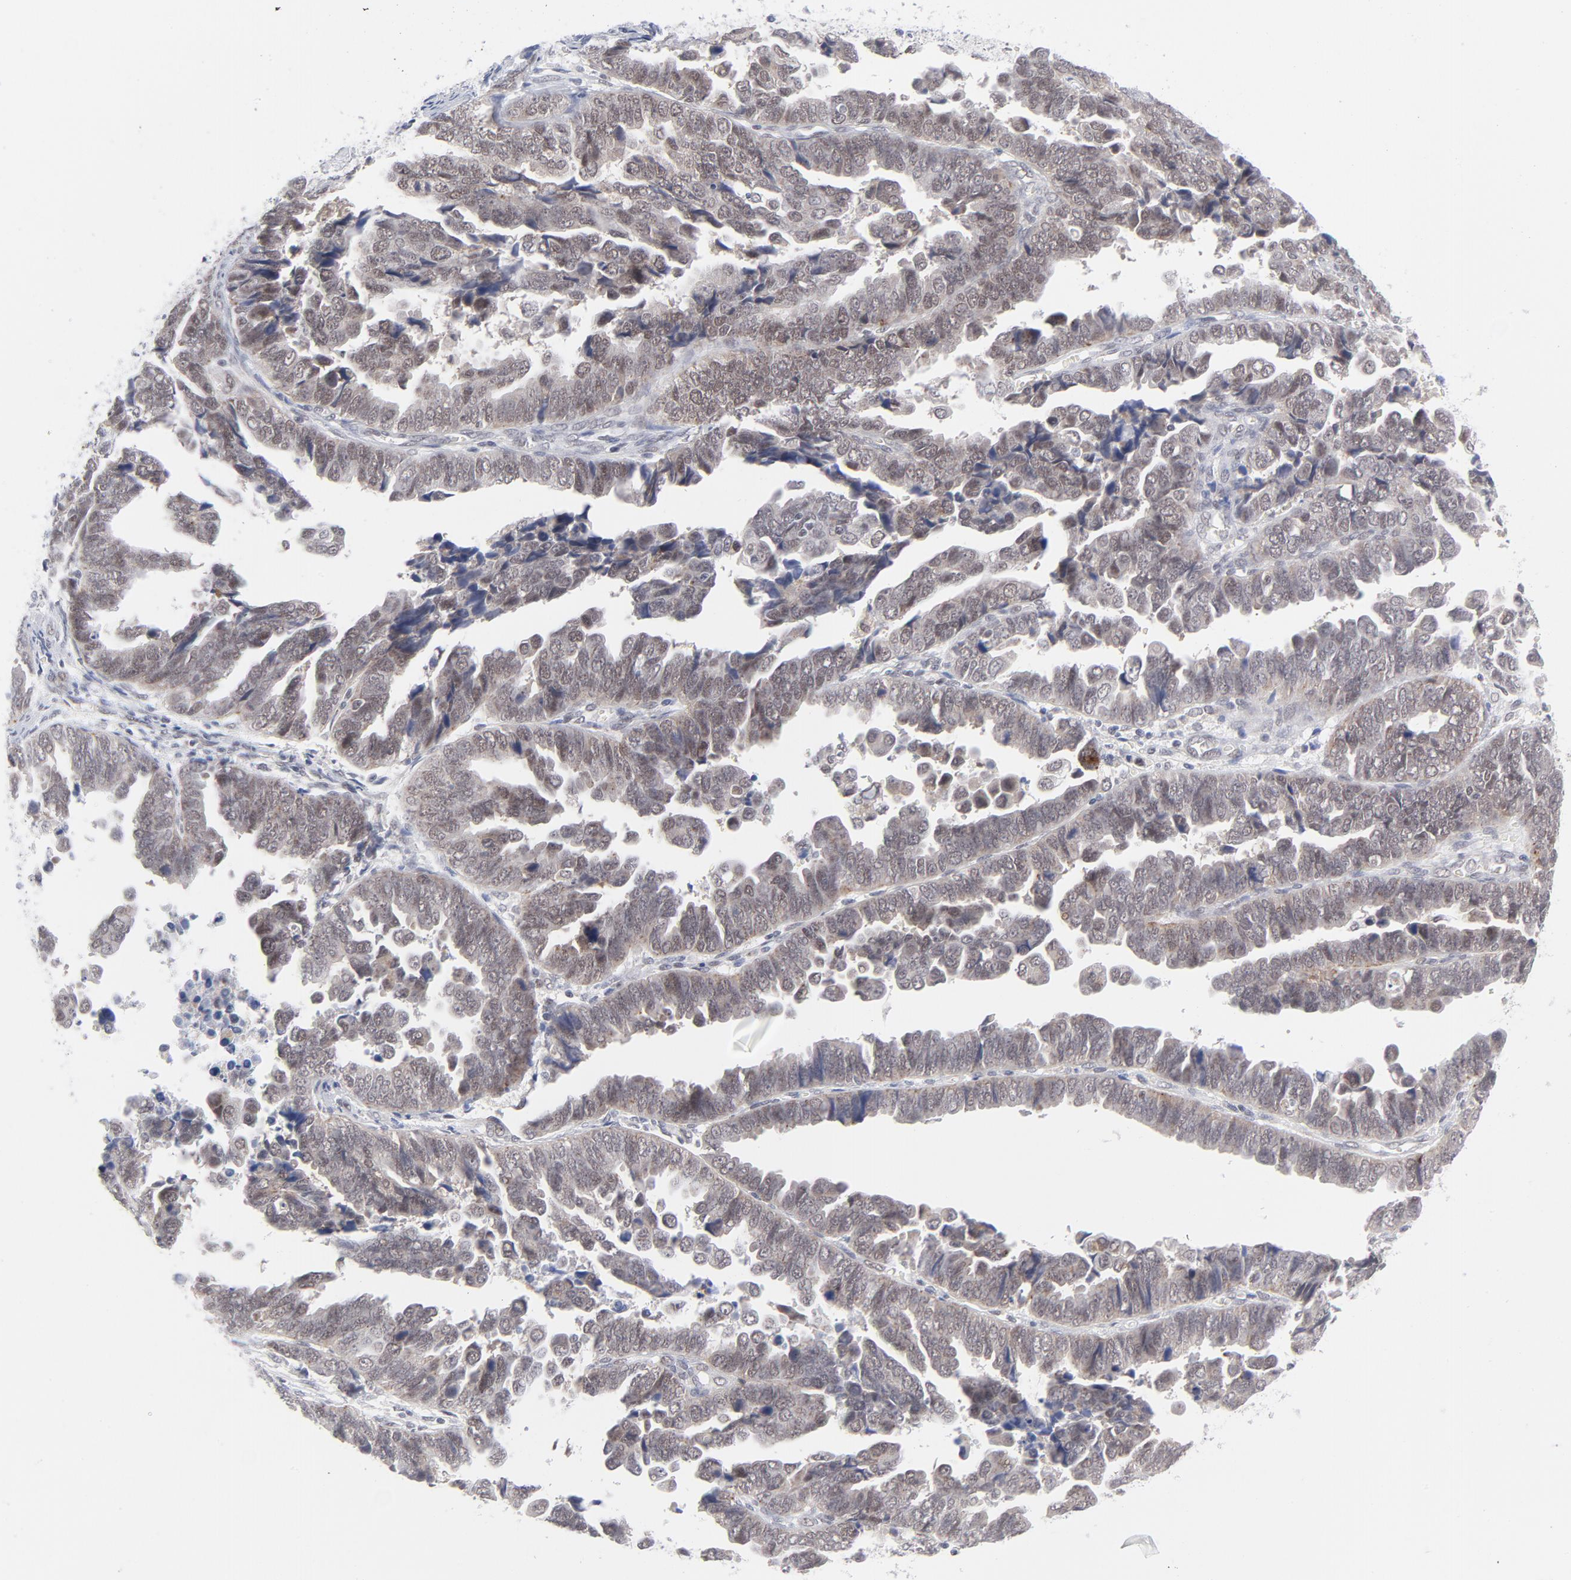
{"staining": {"intensity": "weak", "quantity": "25%-75%", "location": "cytoplasmic/membranous,nuclear"}, "tissue": "endometrial cancer", "cell_type": "Tumor cells", "image_type": "cancer", "snomed": [{"axis": "morphology", "description": "Adenocarcinoma, NOS"}, {"axis": "topography", "description": "Endometrium"}], "caption": "Human endometrial cancer (adenocarcinoma) stained with a protein marker shows weak staining in tumor cells.", "gene": "BAP1", "patient": {"sex": "female", "age": 75}}